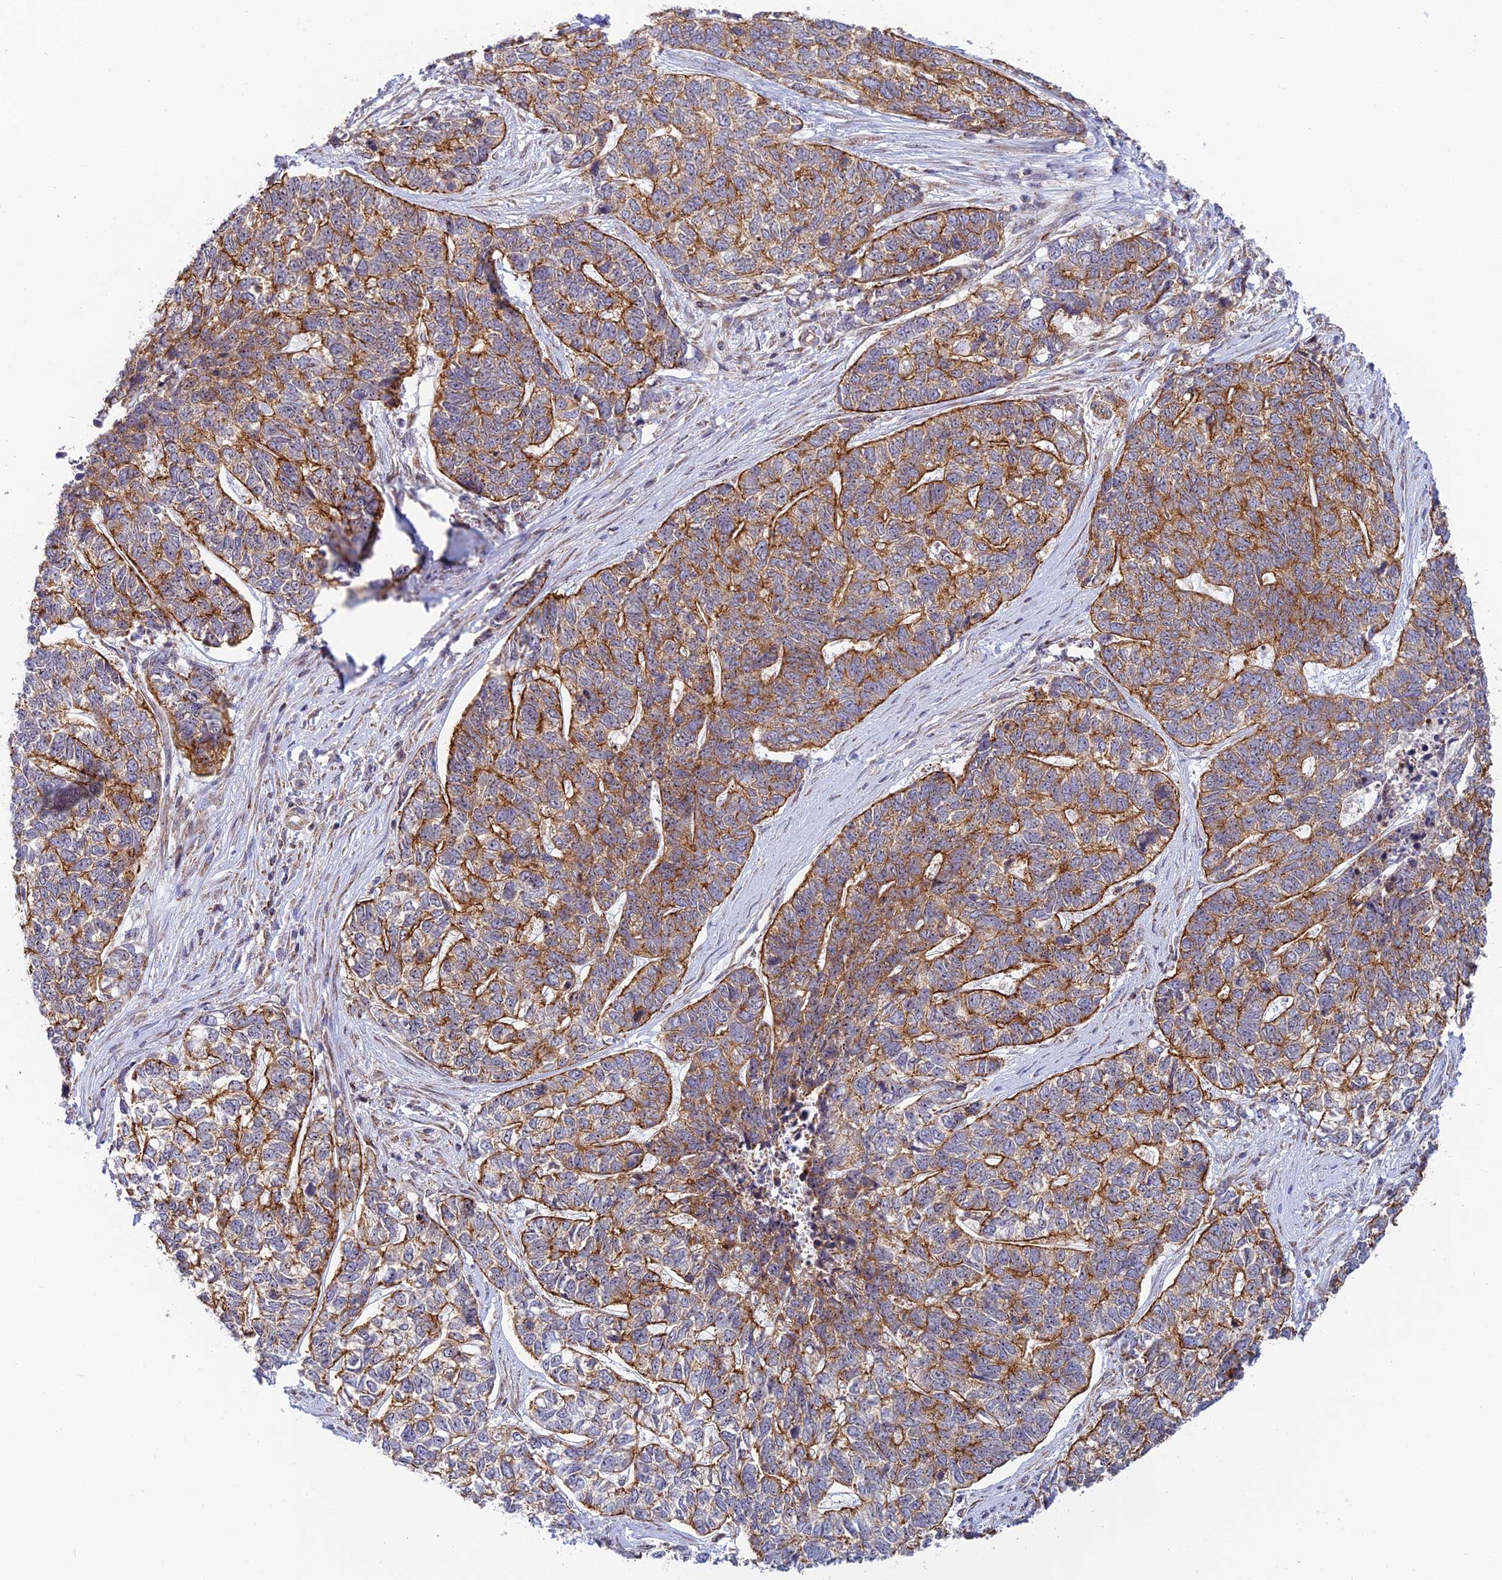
{"staining": {"intensity": "moderate", "quantity": "25%-75%", "location": "cytoplasmic/membranous"}, "tissue": "skin cancer", "cell_type": "Tumor cells", "image_type": "cancer", "snomed": [{"axis": "morphology", "description": "Basal cell carcinoma"}, {"axis": "topography", "description": "Skin"}], "caption": "The immunohistochemical stain shows moderate cytoplasmic/membranous positivity in tumor cells of skin basal cell carcinoma tissue.", "gene": "HOOK2", "patient": {"sex": "female", "age": 65}}